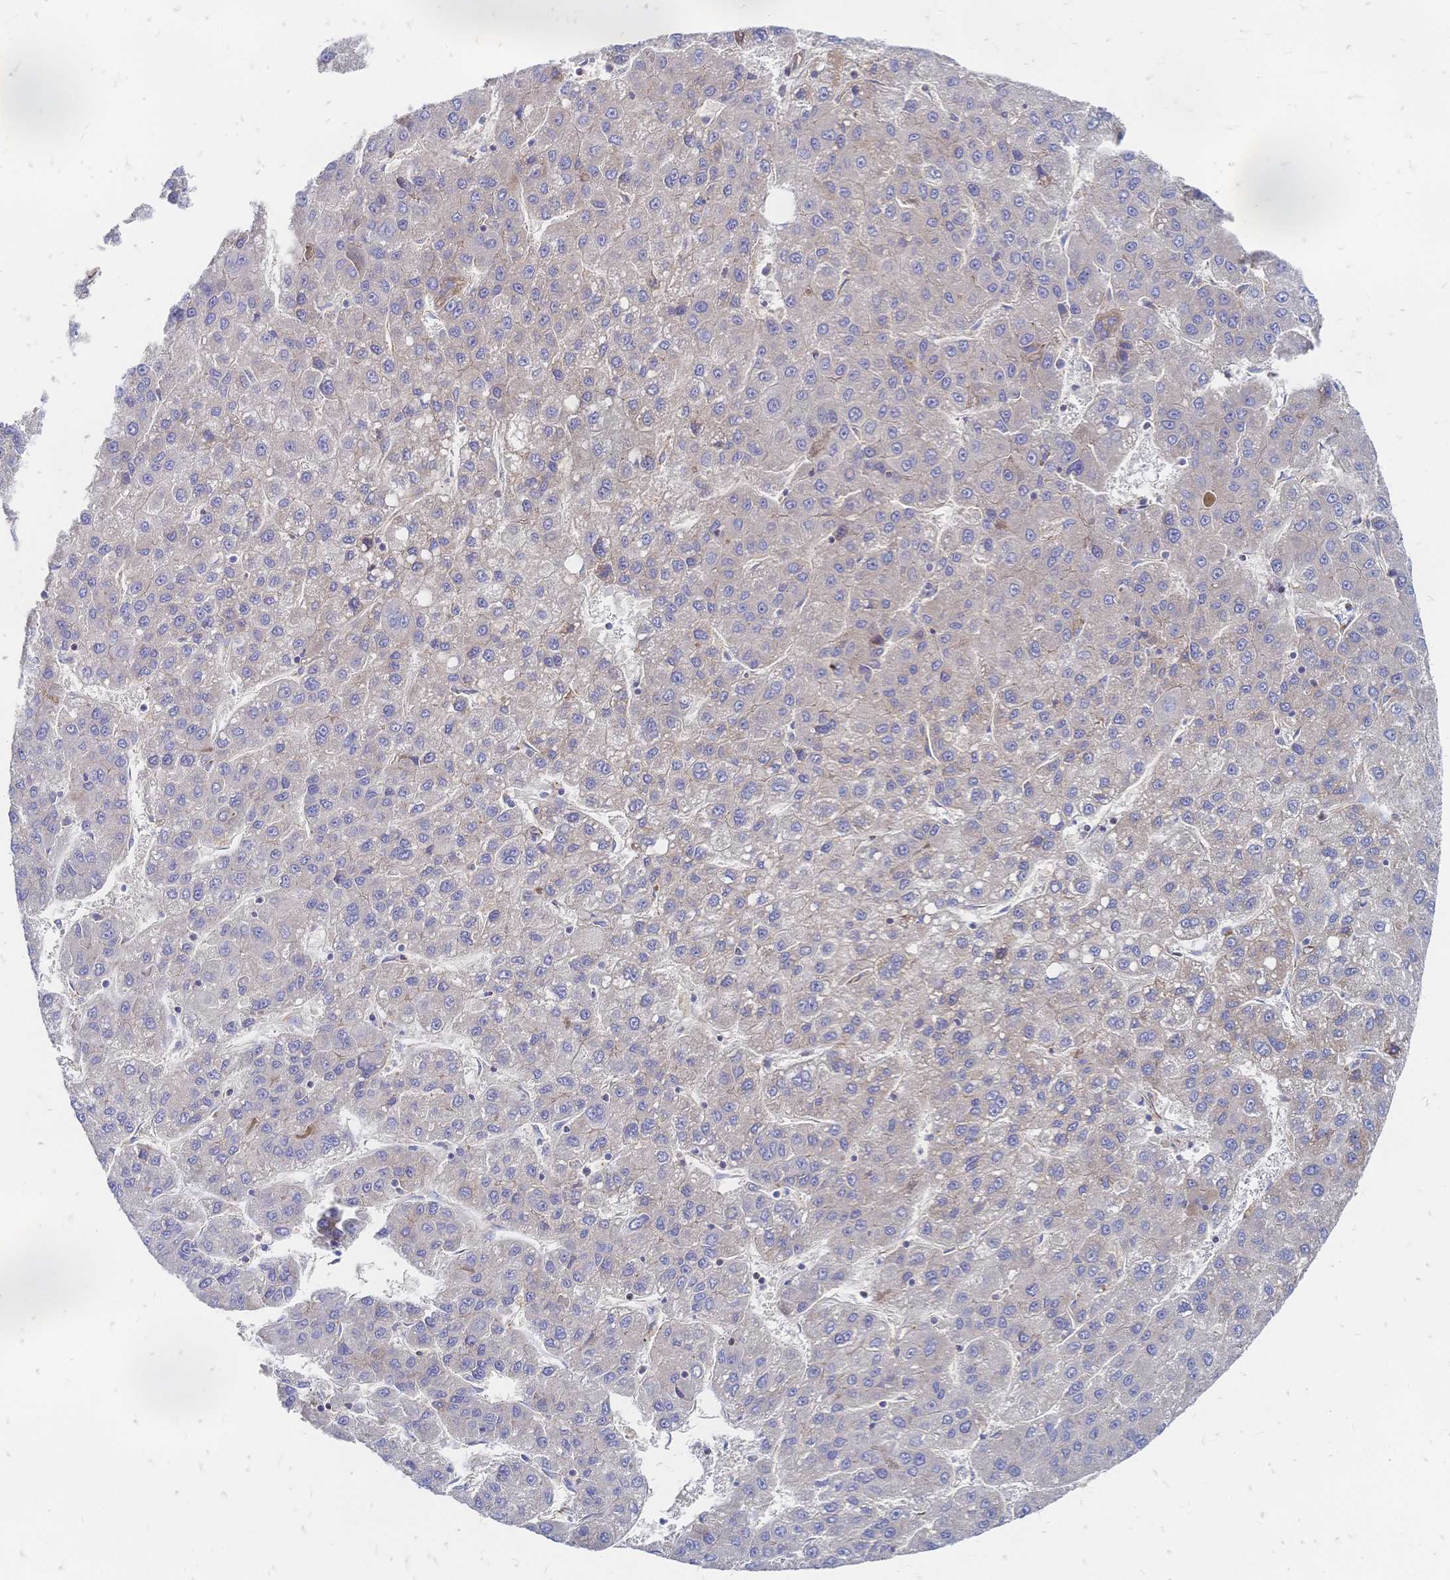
{"staining": {"intensity": "negative", "quantity": "none", "location": "none"}, "tissue": "liver cancer", "cell_type": "Tumor cells", "image_type": "cancer", "snomed": [{"axis": "morphology", "description": "Carcinoma, Hepatocellular, NOS"}, {"axis": "topography", "description": "Liver"}], "caption": "A high-resolution photomicrograph shows immunohistochemistry staining of hepatocellular carcinoma (liver), which demonstrates no significant staining in tumor cells. (Brightfield microscopy of DAB immunohistochemistry at high magnification).", "gene": "SORBS1", "patient": {"sex": "female", "age": 82}}